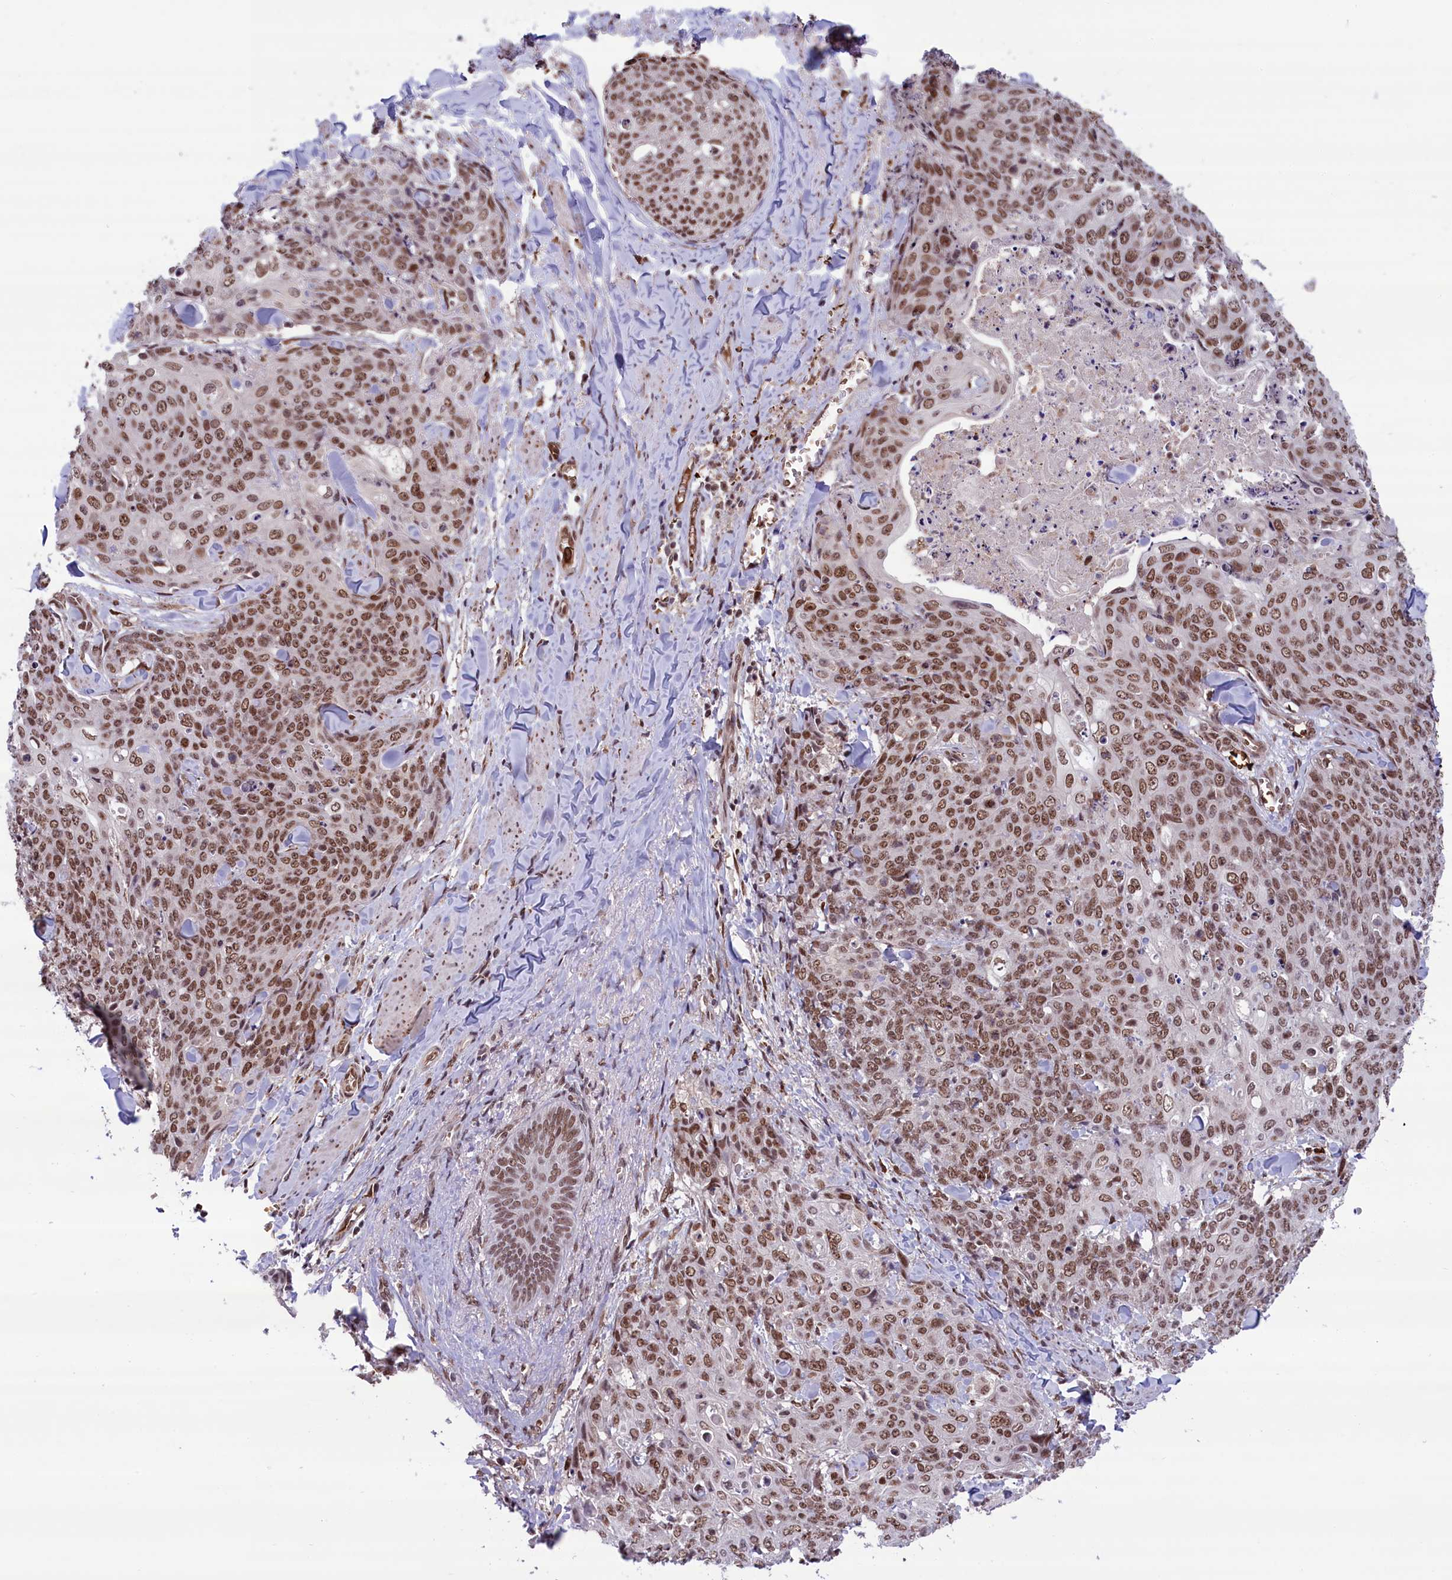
{"staining": {"intensity": "moderate", "quantity": ">75%", "location": "nuclear"}, "tissue": "skin cancer", "cell_type": "Tumor cells", "image_type": "cancer", "snomed": [{"axis": "morphology", "description": "Squamous cell carcinoma, NOS"}, {"axis": "topography", "description": "Skin"}, {"axis": "topography", "description": "Vulva"}], "caption": "An IHC image of neoplastic tissue is shown. Protein staining in brown highlights moderate nuclear positivity in skin cancer within tumor cells.", "gene": "MPHOSPH8", "patient": {"sex": "female", "age": 85}}